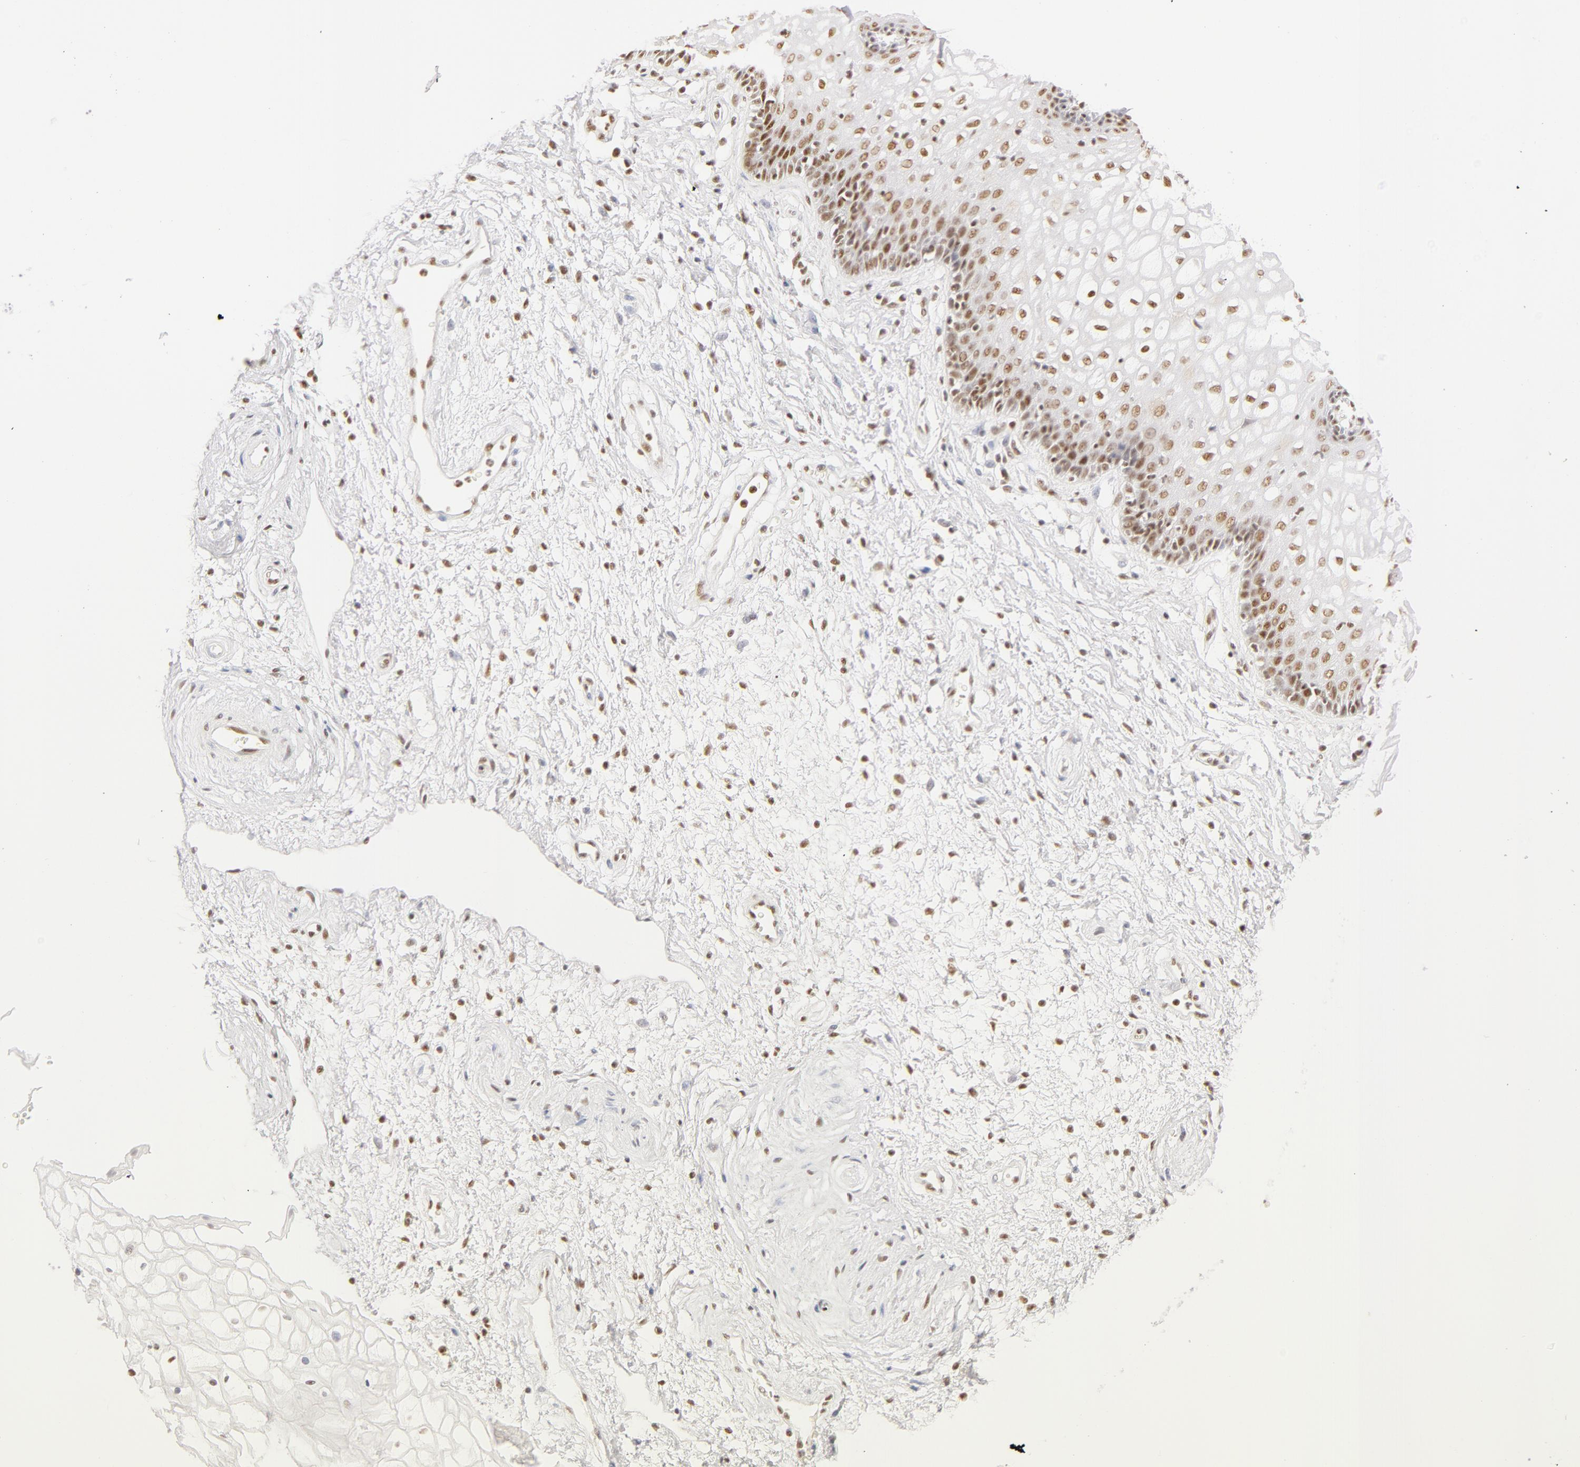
{"staining": {"intensity": "moderate", "quantity": ">75%", "location": "nuclear"}, "tissue": "vagina", "cell_type": "Squamous epithelial cells", "image_type": "normal", "snomed": [{"axis": "morphology", "description": "Normal tissue, NOS"}, {"axis": "topography", "description": "Vagina"}], "caption": "Immunohistochemical staining of normal human vagina displays medium levels of moderate nuclear expression in approximately >75% of squamous epithelial cells. (Stains: DAB in brown, nuclei in blue, Microscopy: brightfield microscopy at high magnification).", "gene": "RBM39", "patient": {"sex": "female", "age": 34}}